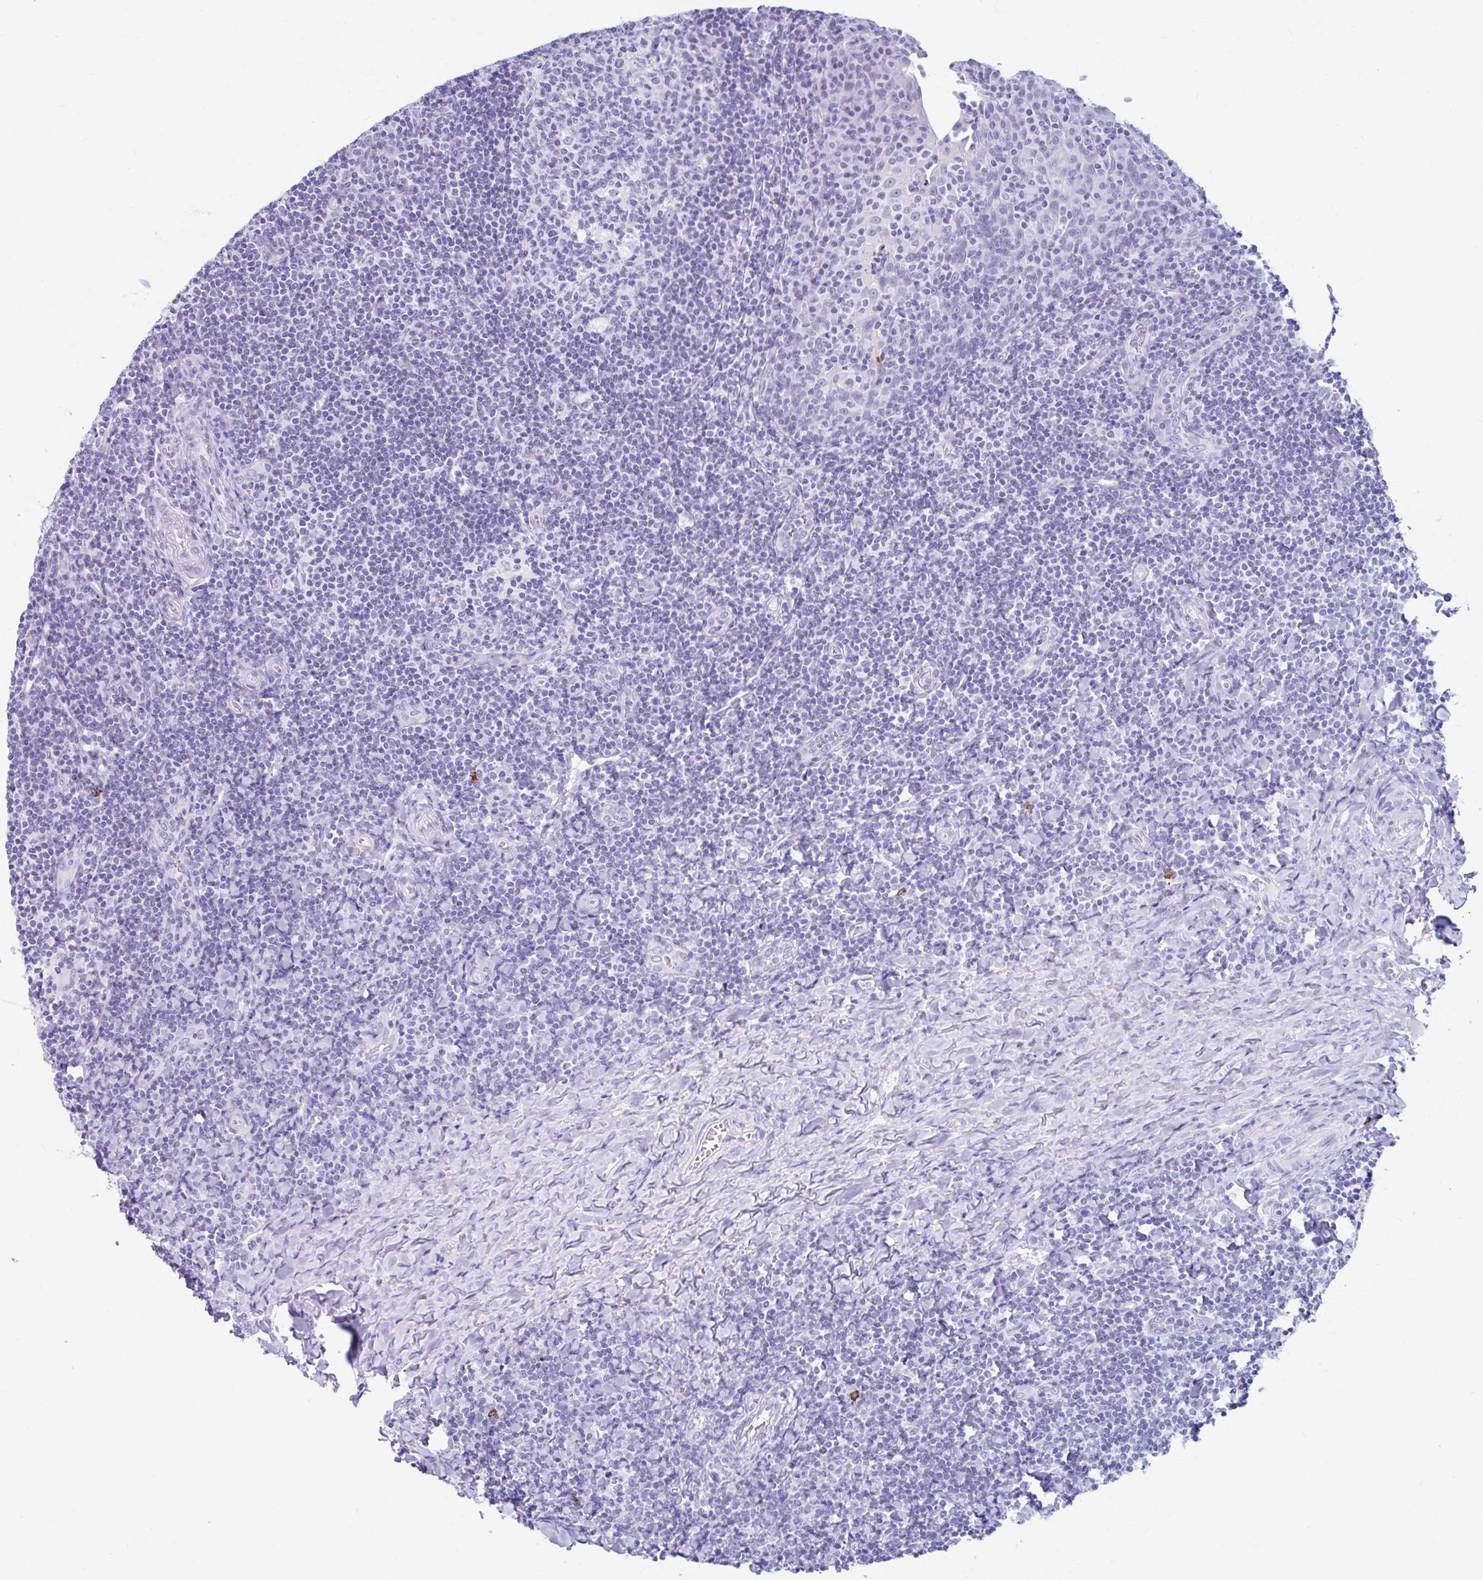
{"staining": {"intensity": "negative", "quantity": "none", "location": "none"}, "tissue": "tonsil", "cell_type": "Germinal center cells", "image_type": "normal", "snomed": [{"axis": "morphology", "description": "Normal tissue, NOS"}, {"axis": "topography", "description": "Tonsil"}], "caption": "This micrograph is of normal tonsil stained with immunohistochemistry (IHC) to label a protein in brown with the nuclei are counter-stained blue. There is no expression in germinal center cells. The staining was performed using DAB to visualize the protein expression in brown, while the nuclei were stained in blue with hematoxylin (Magnification: 20x).", "gene": "NSG2", "patient": {"sex": "male", "age": 17}}